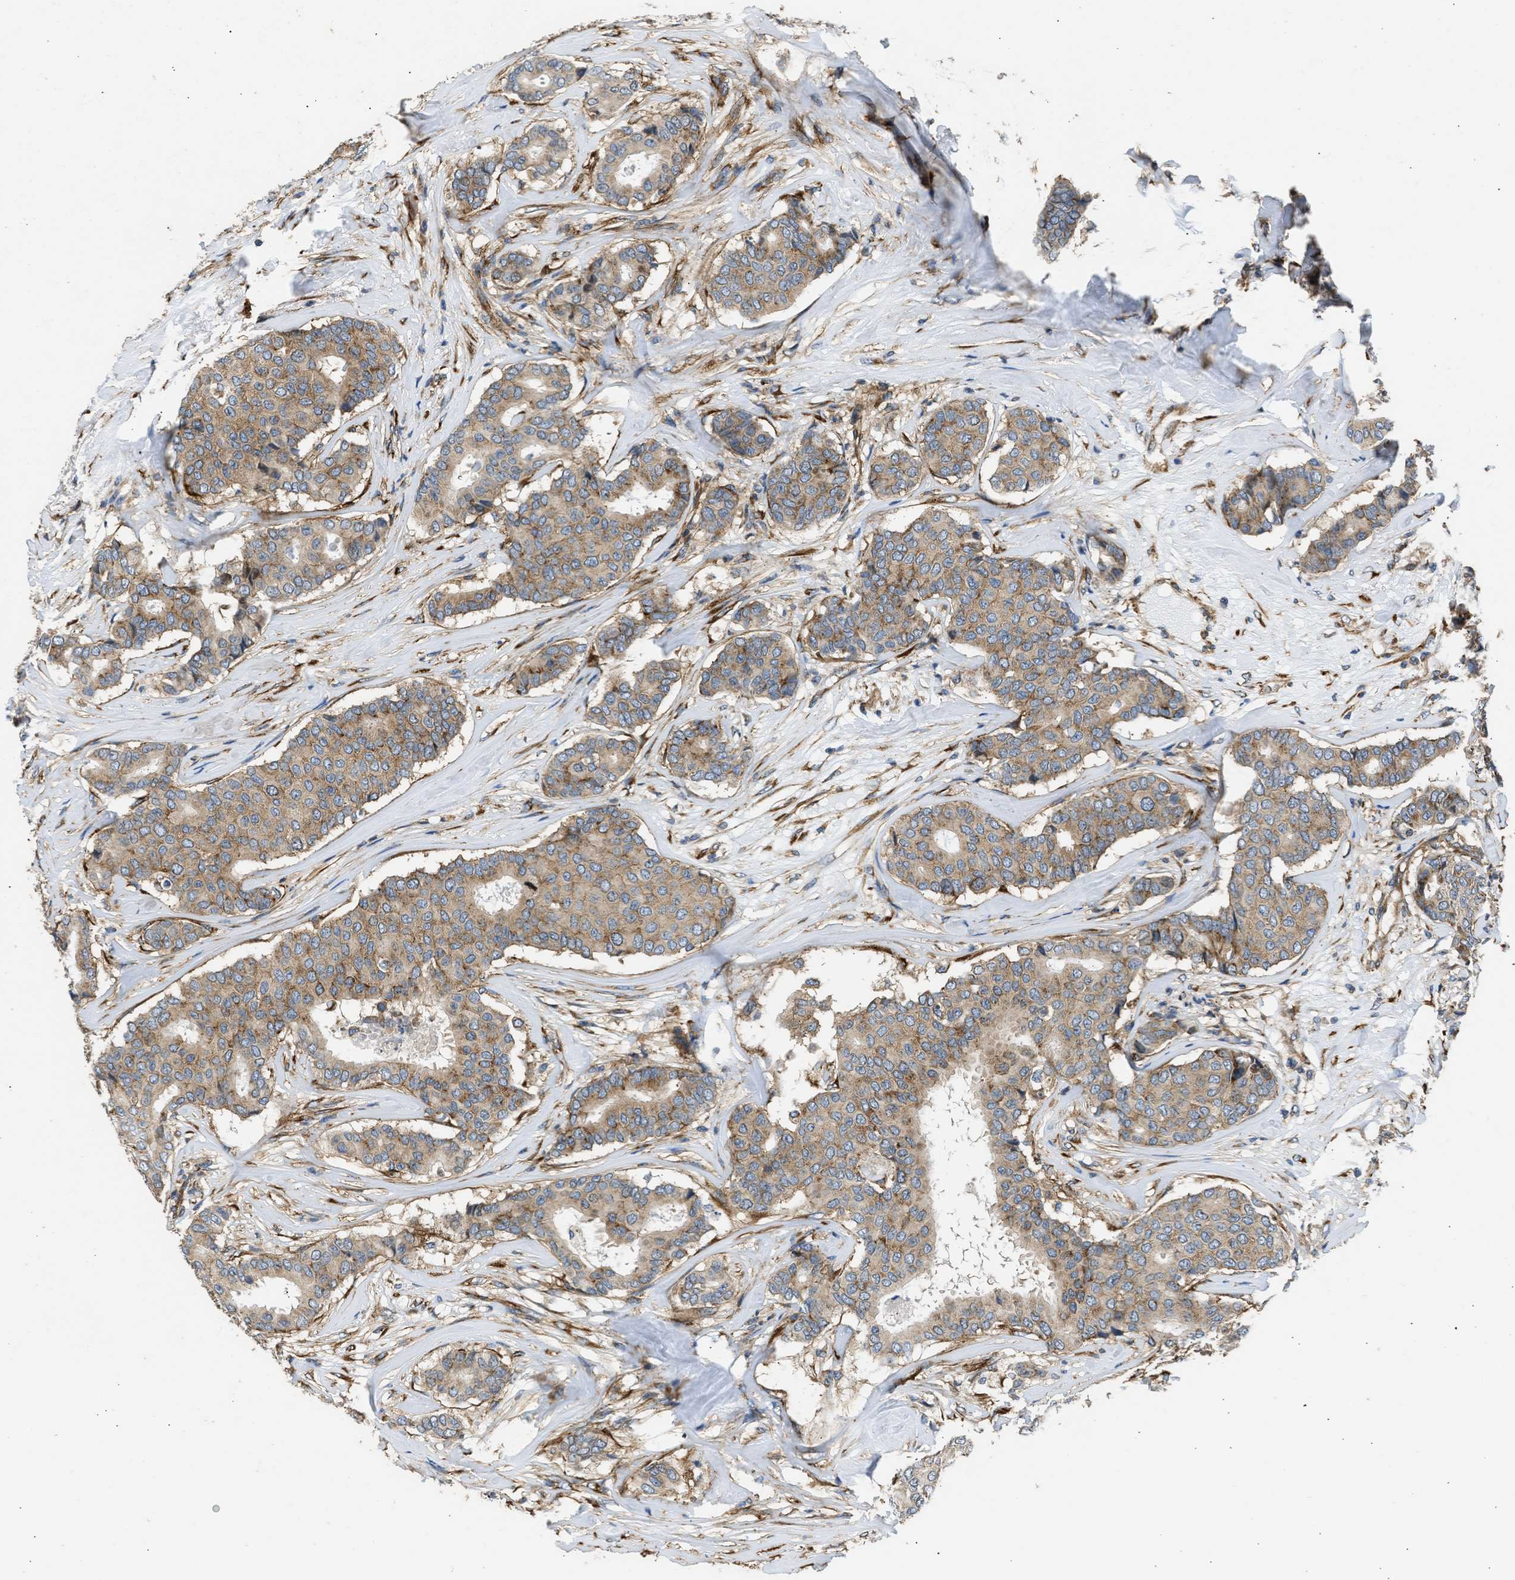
{"staining": {"intensity": "moderate", "quantity": ">75%", "location": "cytoplasmic/membranous"}, "tissue": "breast cancer", "cell_type": "Tumor cells", "image_type": "cancer", "snomed": [{"axis": "morphology", "description": "Duct carcinoma"}, {"axis": "topography", "description": "Breast"}], "caption": "Immunohistochemical staining of breast intraductal carcinoma shows medium levels of moderate cytoplasmic/membranous expression in about >75% of tumor cells.", "gene": "SEPTIN2", "patient": {"sex": "female", "age": 75}}